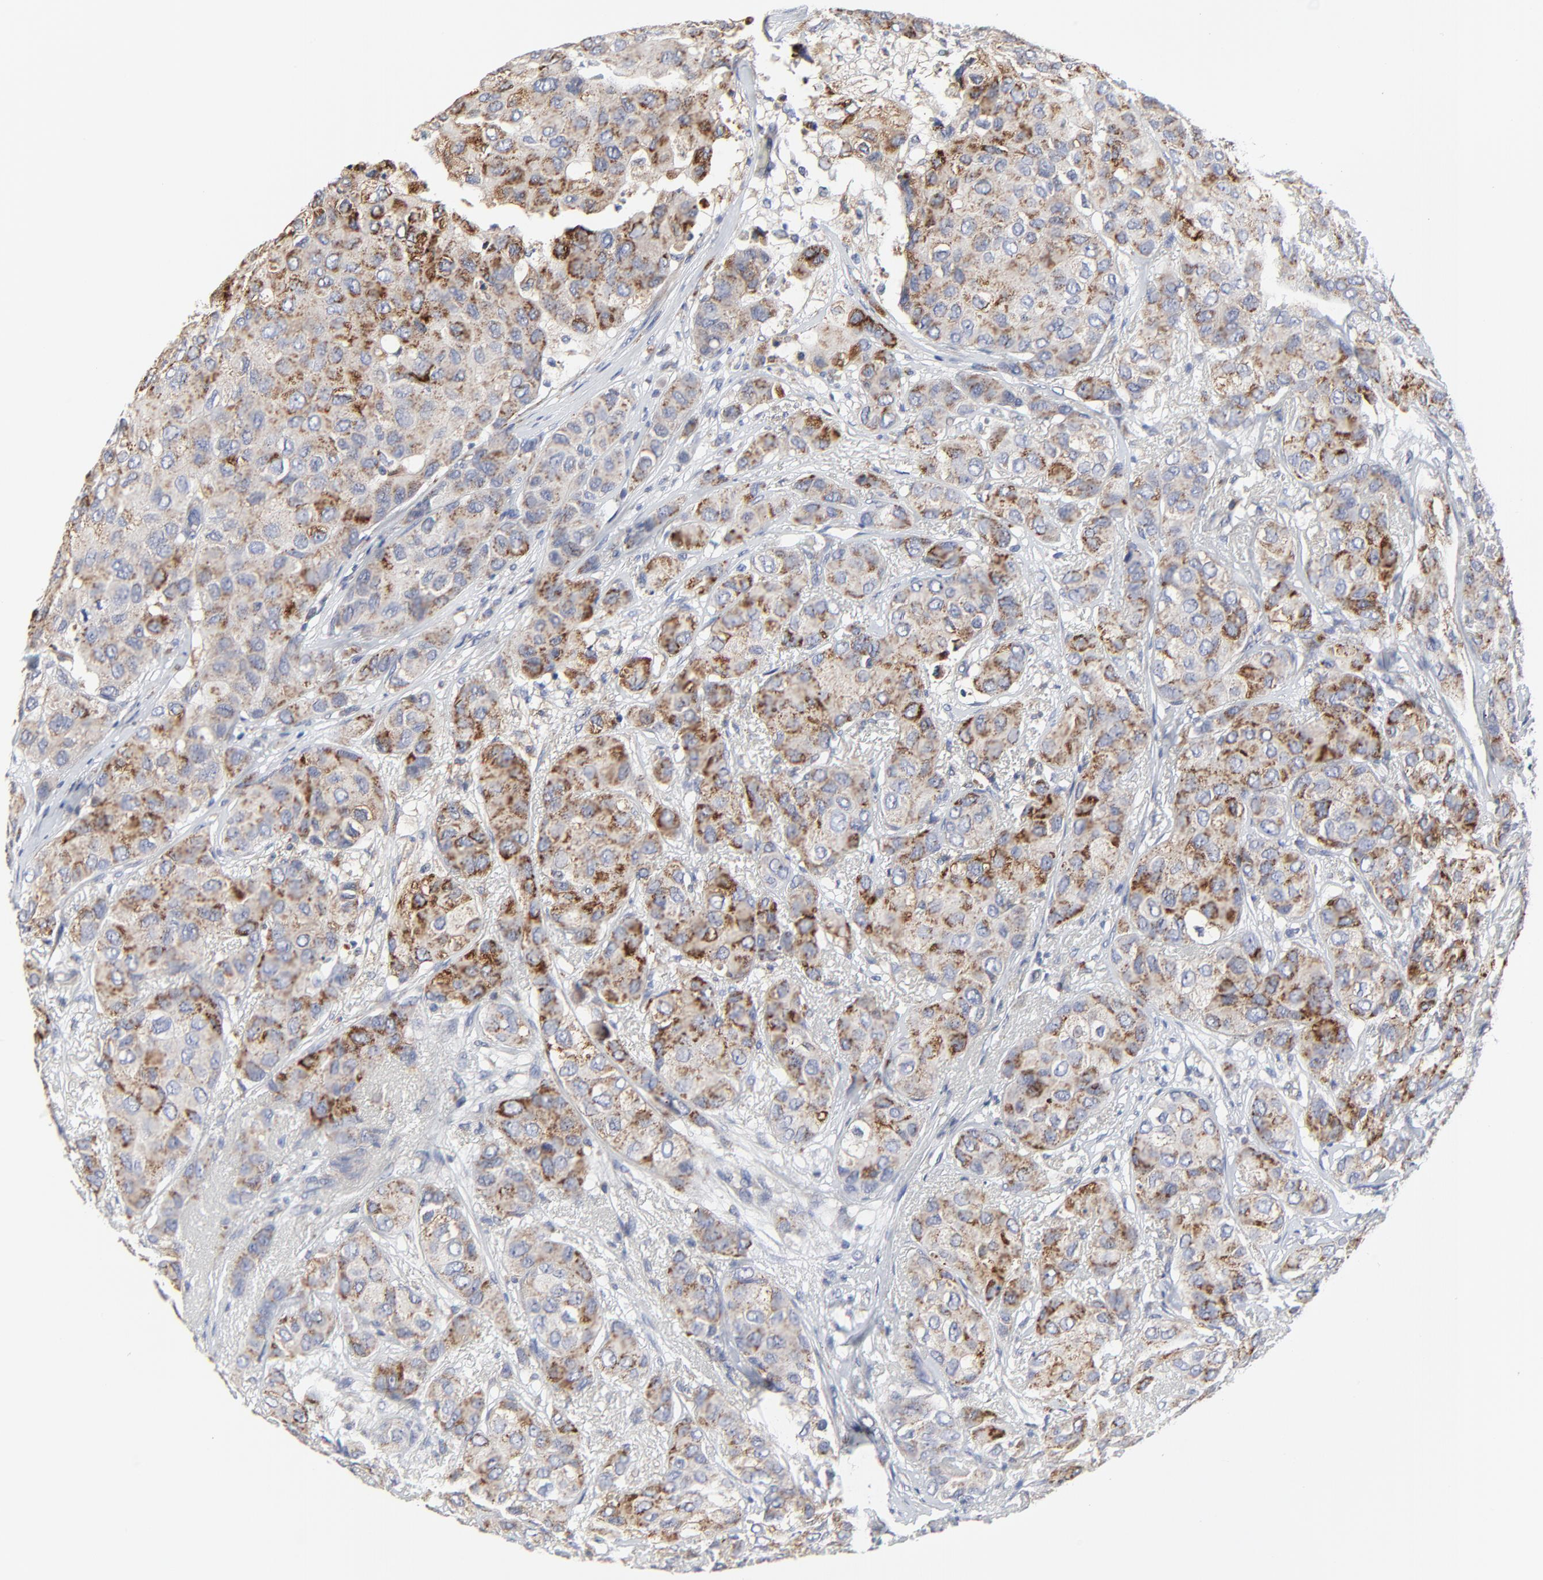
{"staining": {"intensity": "moderate", "quantity": ">75%", "location": "cytoplasmic/membranous"}, "tissue": "breast cancer", "cell_type": "Tumor cells", "image_type": "cancer", "snomed": [{"axis": "morphology", "description": "Duct carcinoma"}, {"axis": "topography", "description": "Breast"}], "caption": "High-magnification brightfield microscopy of breast cancer stained with DAB (3,3'-diaminobenzidine) (brown) and counterstained with hematoxylin (blue). tumor cells exhibit moderate cytoplasmic/membranous expression is identified in approximately>75% of cells. (brown staining indicates protein expression, while blue staining denotes nuclei).", "gene": "DHRSX", "patient": {"sex": "female", "age": 68}}